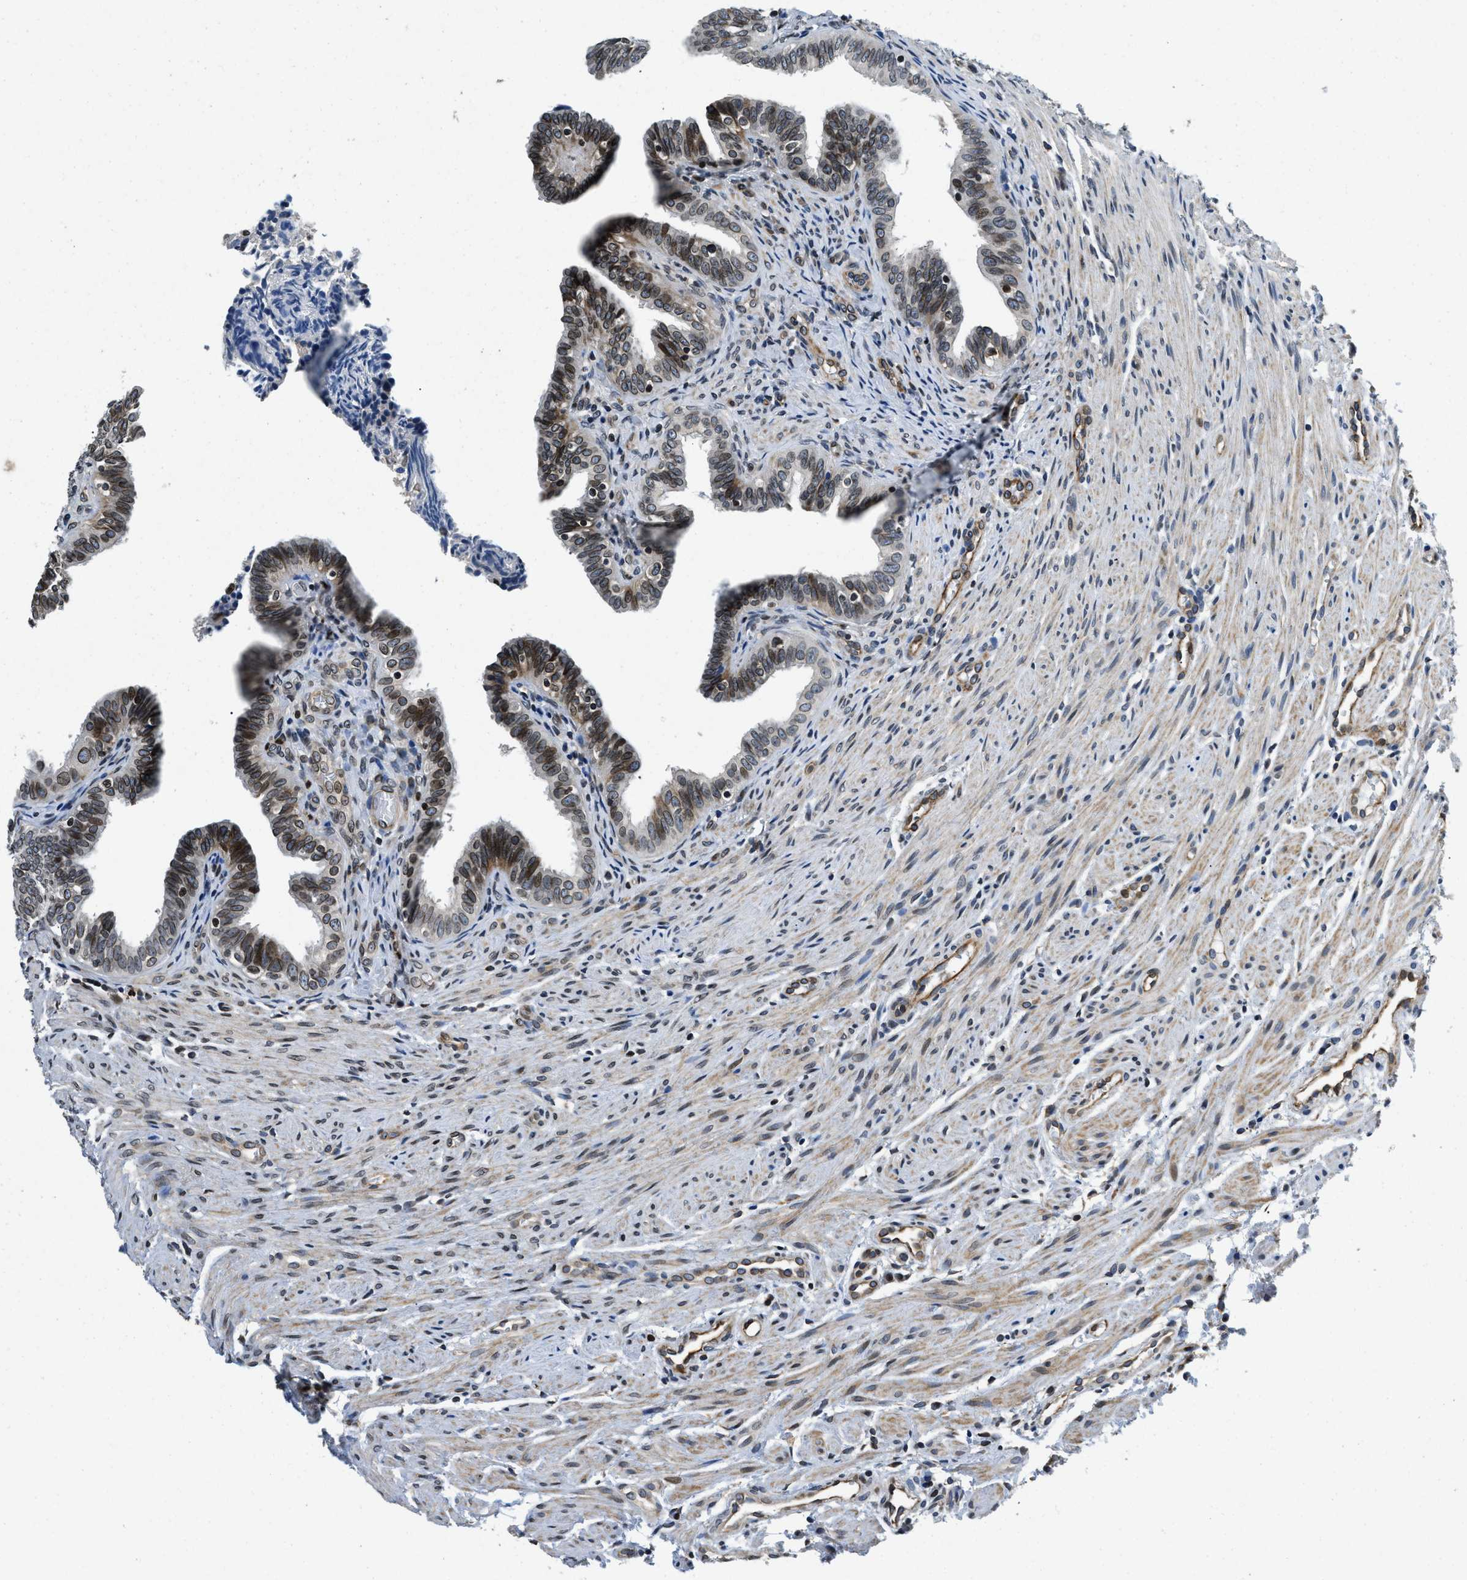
{"staining": {"intensity": "weak", "quantity": ">75%", "location": "nuclear"}, "tissue": "fallopian tube", "cell_type": "Glandular cells", "image_type": "normal", "snomed": [{"axis": "morphology", "description": "Normal tissue, NOS"}, {"axis": "topography", "description": "Fallopian tube"}, {"axis": "topography", "description": "Placenta"}], "caption": "IHC of benign fallopian tube displays low levels of weak nuclear staining in about >75% of glandular cells. (brown staining indicates protein expression, while blue staining denotes nuclei).", "gene": "ZC3HC1", "patient": {"sex": "female", "age": 34}}